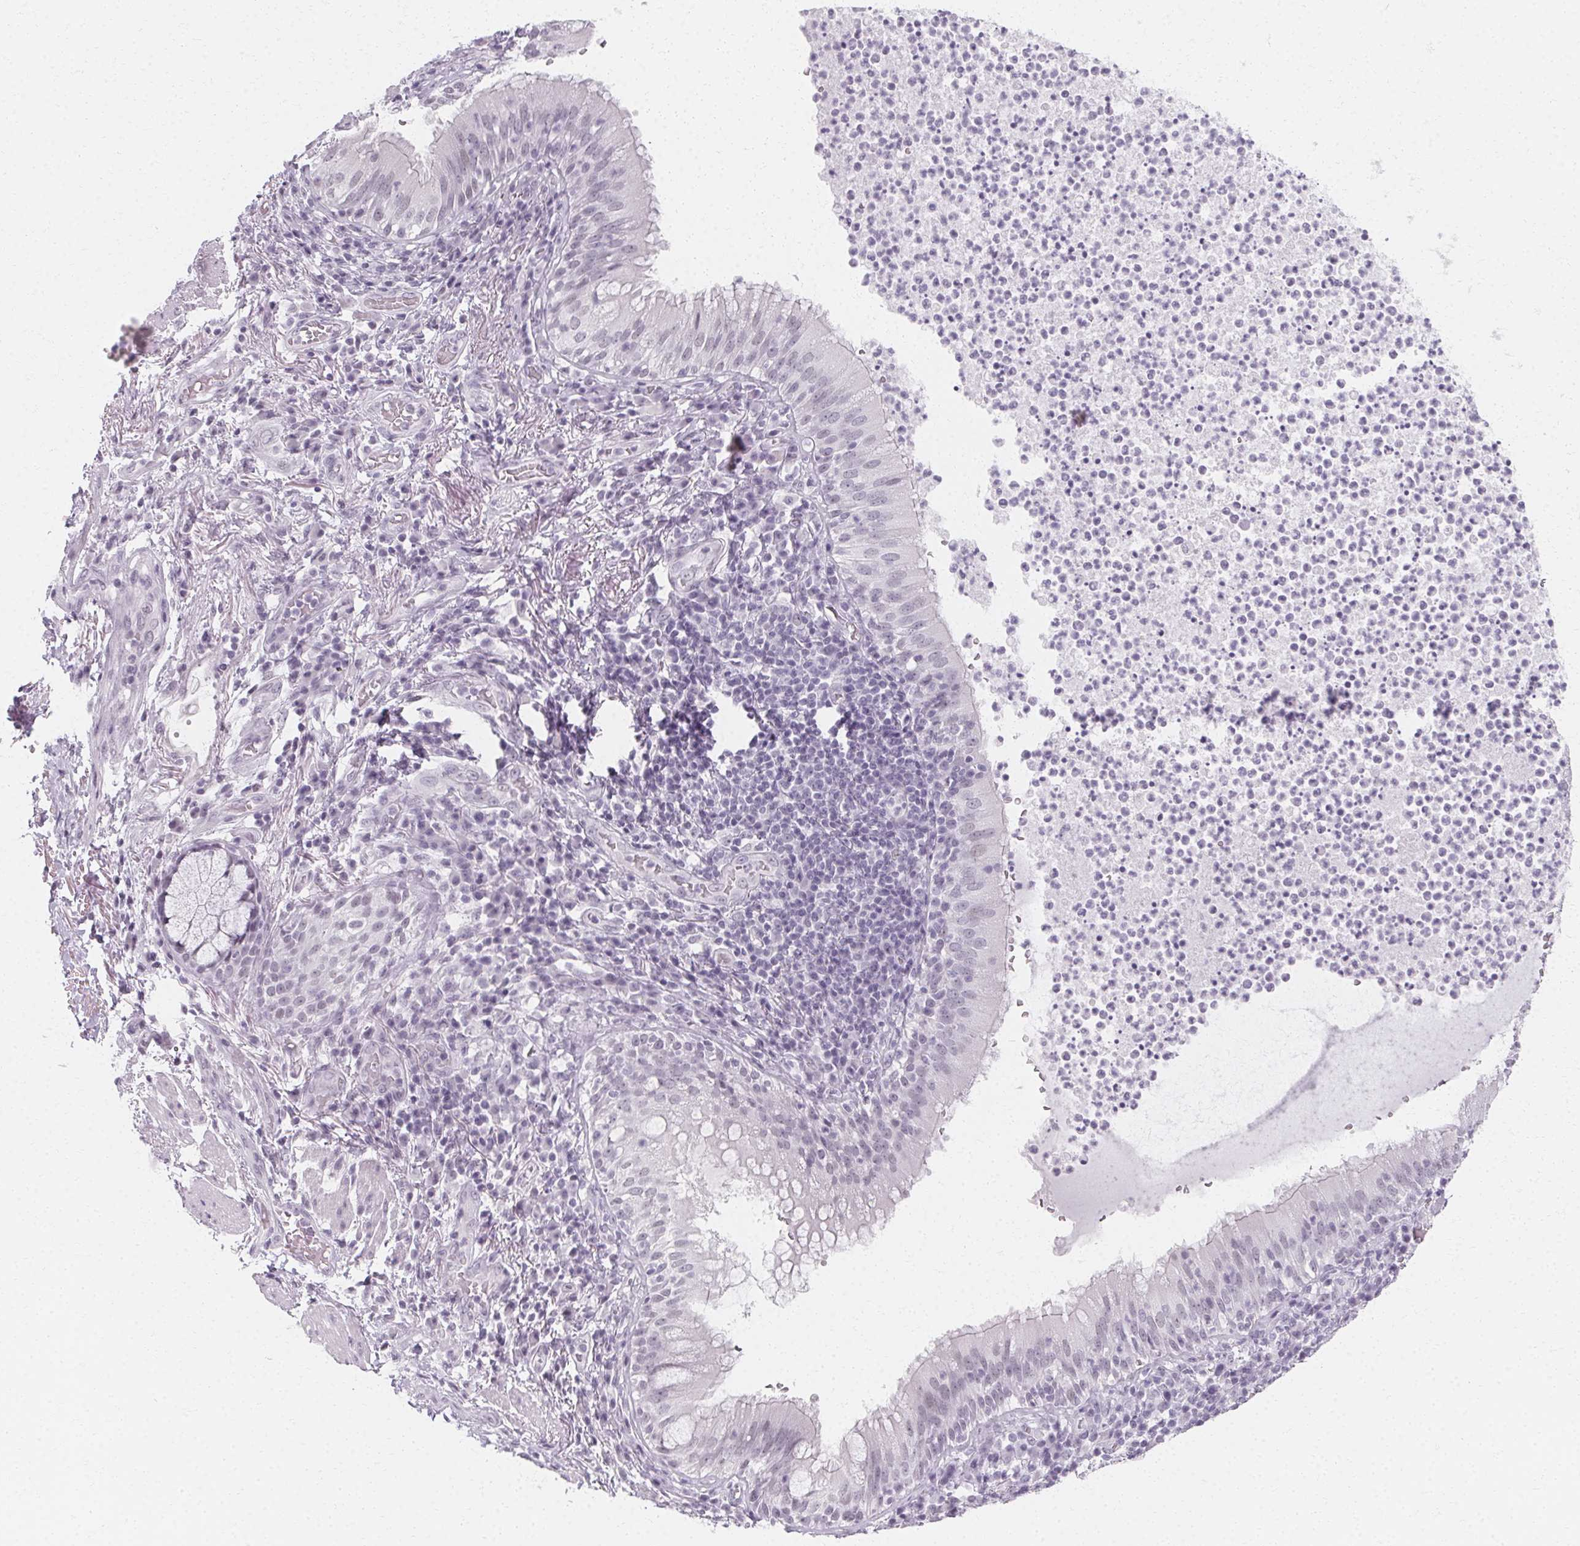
{"staining": {"intensity": "negative", "quantity": "none", "location": "none"}, "tissue": "bronchus", "cell_type": "Respiratory epithelial cells", "image_type": "normal", "snomed": [{"axis": "morphology", "description": "Normal tissue, NOS"}, {"axis": "topography", "description": "Lymph node"}, {"axis": "topography", "description": "Bronchus"}], "caption": "Micrograph shows no significant protein positivity in respiratory epithelial cells of unremarkable bronchus. (DAB (3,3'-diaminobenzidine) immunohistochemistry, high magnification).", "gene": "SYNPR", "patient": {"sex": "male", "age": 56}}